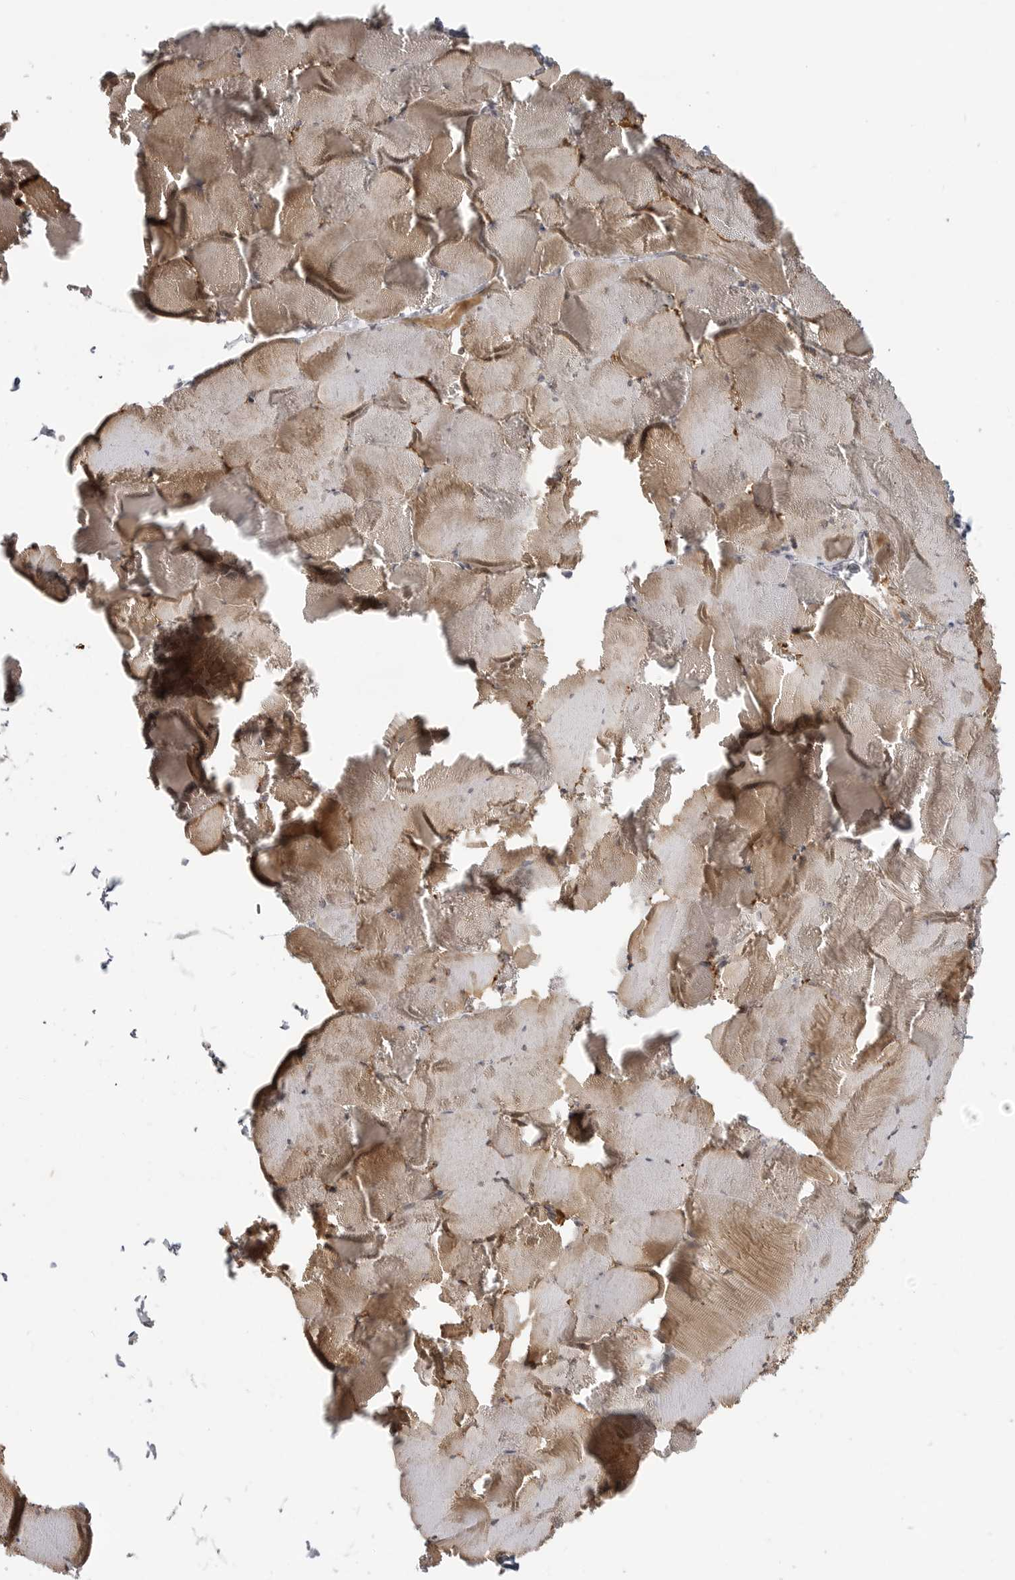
{"staining": {"intensity": "moderate", "quantity": "25%-75%", "location": "cytoplasmic/membranous"}, "tissue": "skeletal muscle", "cell_type": "Myocytes", "image_type": "normal", "snomed": [{"axis": "morphology", "description": "Normal tissue, NOS"}, {"axis": "topography", "description": "Skeletal muscle"}], "caption": "About 25%-75% of myocytes in unremarkable skeletal muscle show moderate cytoplasmic/membranous protein positivity as visualized by brown immunohistochemical staining.", "gene": "TCTN3", "patient": {"sex": "male", "age": 62}}